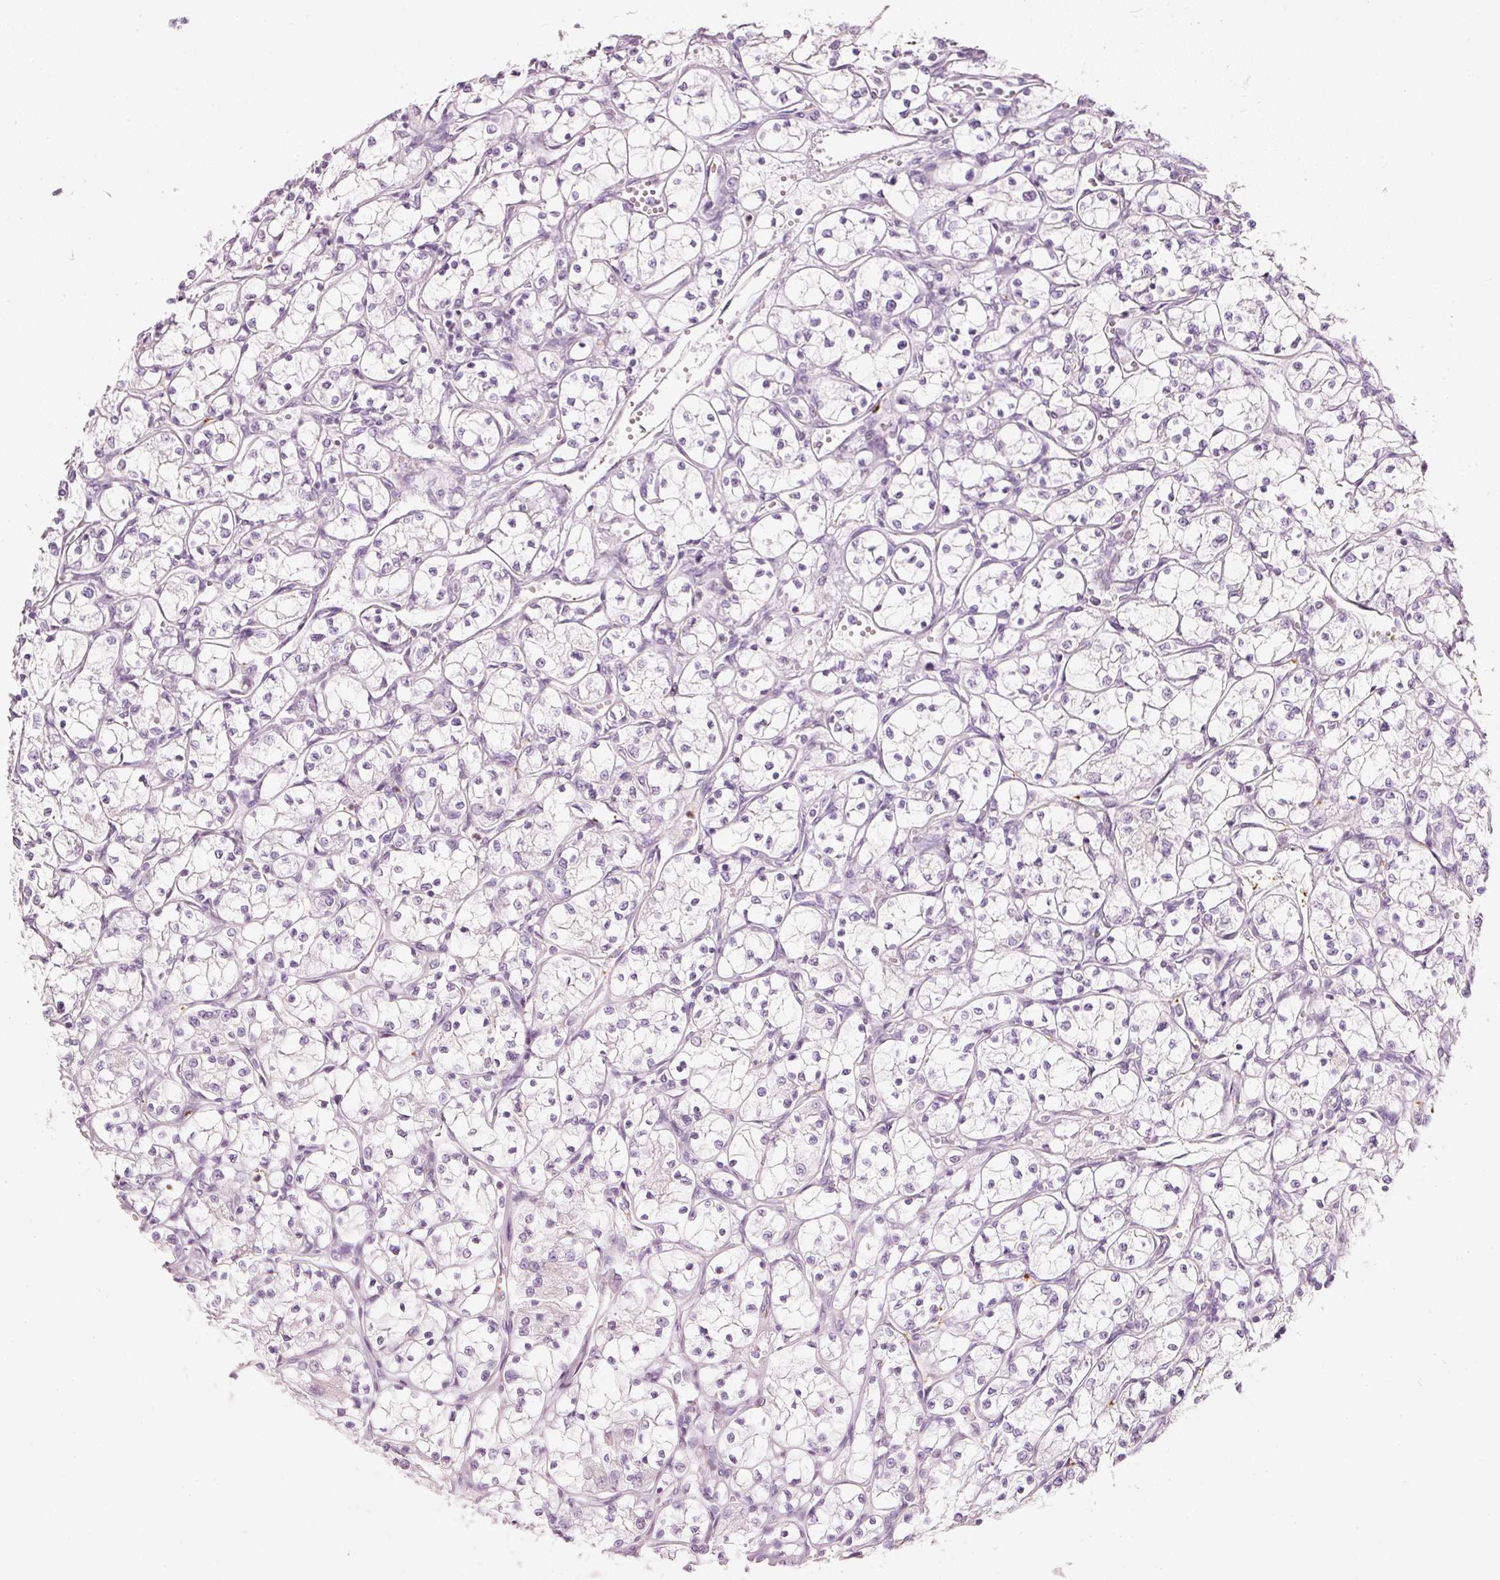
{"staining": {"intensity": "negative", "quantity": "none", "location": "none"}, "tissue": "renal cancer", "cell_type": "Tumor cells", "image_type": "cancer", "snomed": [{"axis": "morphology", "description": "Adenocarcinoma, NOS"}, {"axis": "topography", "description": "Kidney"}], "caption": "Immunohistochemical staining of human renal cancer (adenocarcinoma) reveals no significant staining in tumor cells. Nuclei are stained in blue.", "gene": "LECT2", "patient": {"sex": "female", "age": 69}}